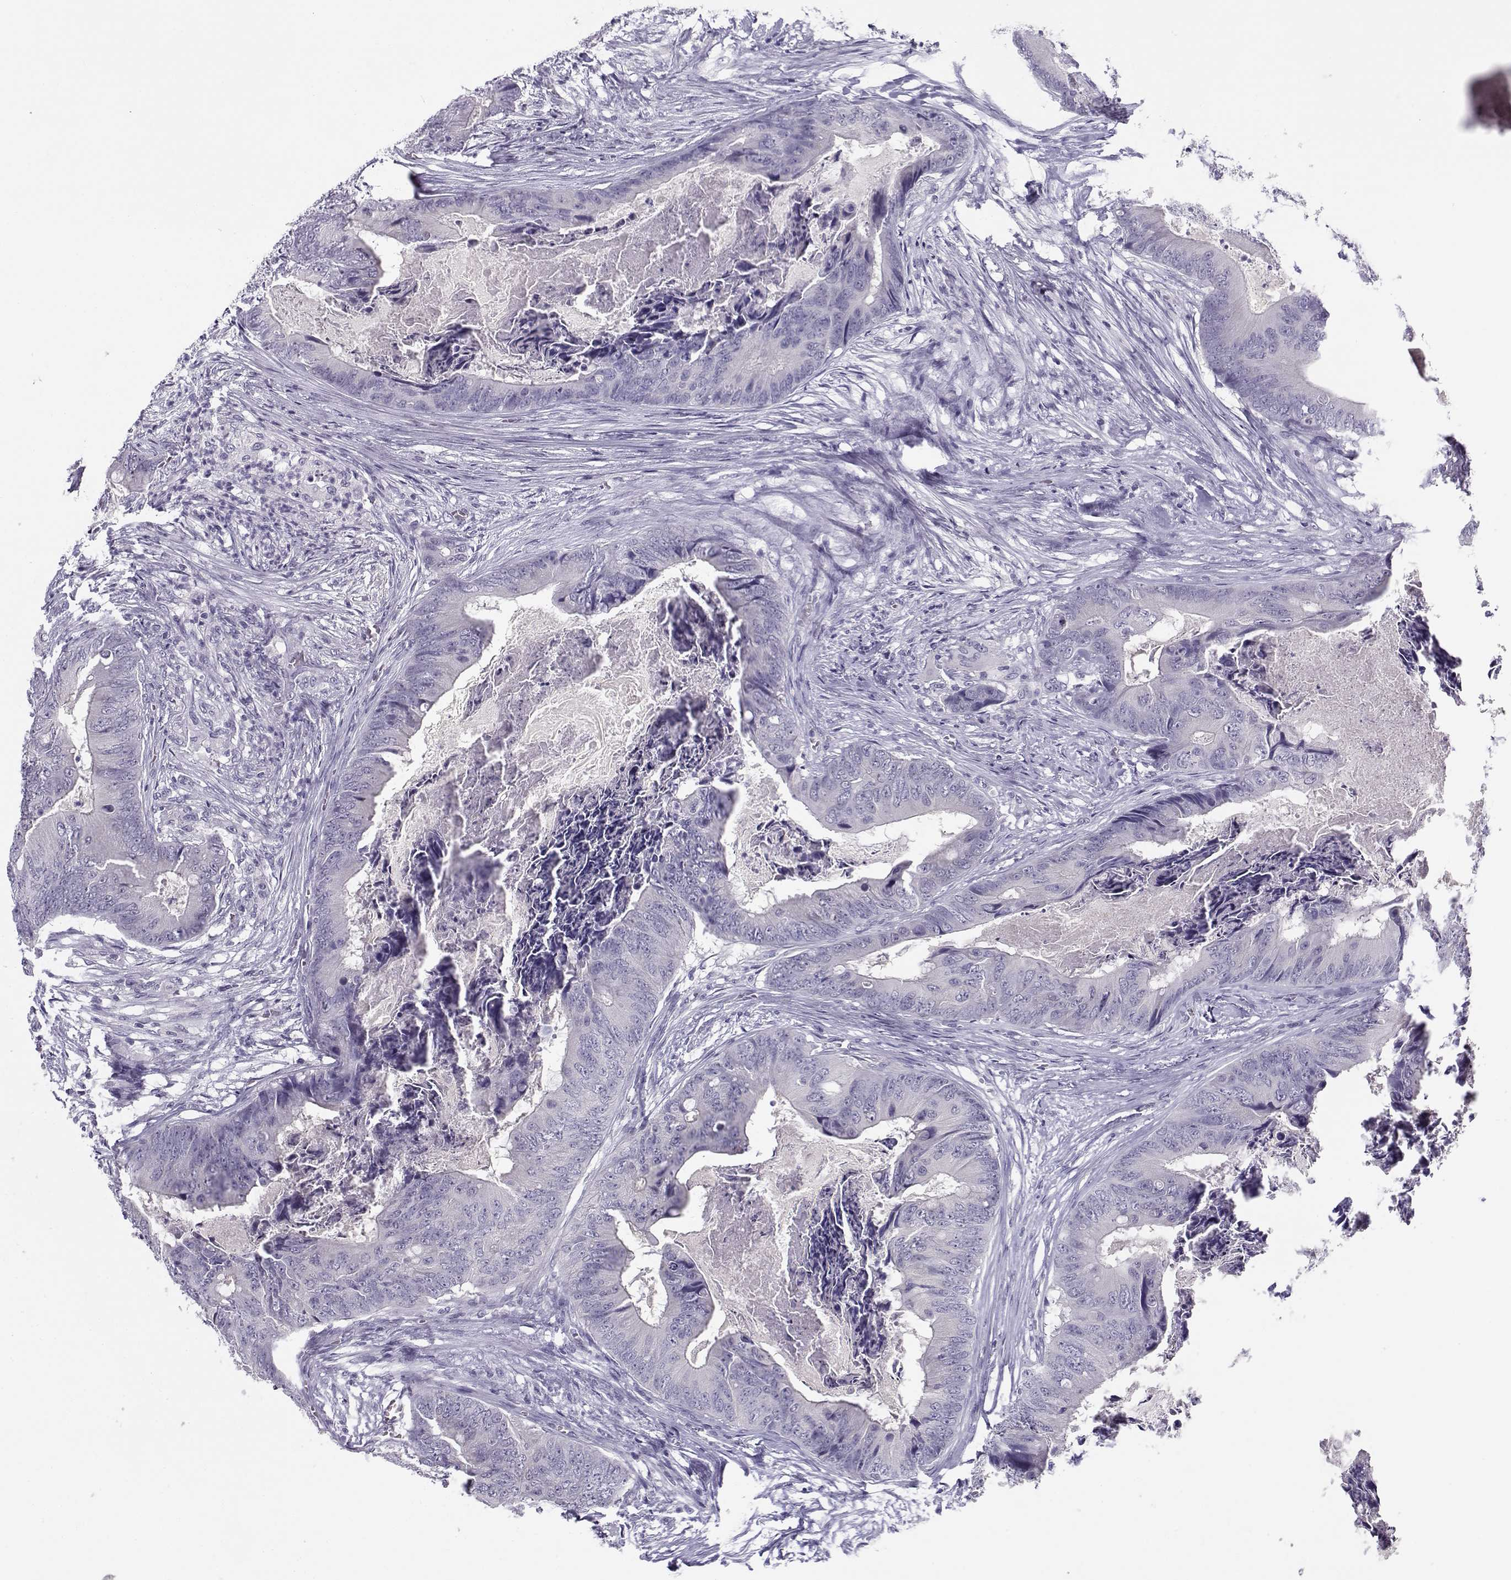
{"staining": {"intensity": "negative", "quantity": "none", "location": "none"}, "tissue": "colorectal cancer", "cell_type": "Tumor cells", "image_type": "cancer", "snomed": [{"axis": "morphology", "description": "Adenocarcinoma, NOS"}, {"axis": "topography", "description": "Colon"}], "caption": "IHC photomicrograph of human colorectal cancer (adenocarcinoma) stained for a protein (brown), which demonstrates no positivity in tumor cells.", "gene": "CFAP77", "patient": {"sex": "male", "age": 84}}